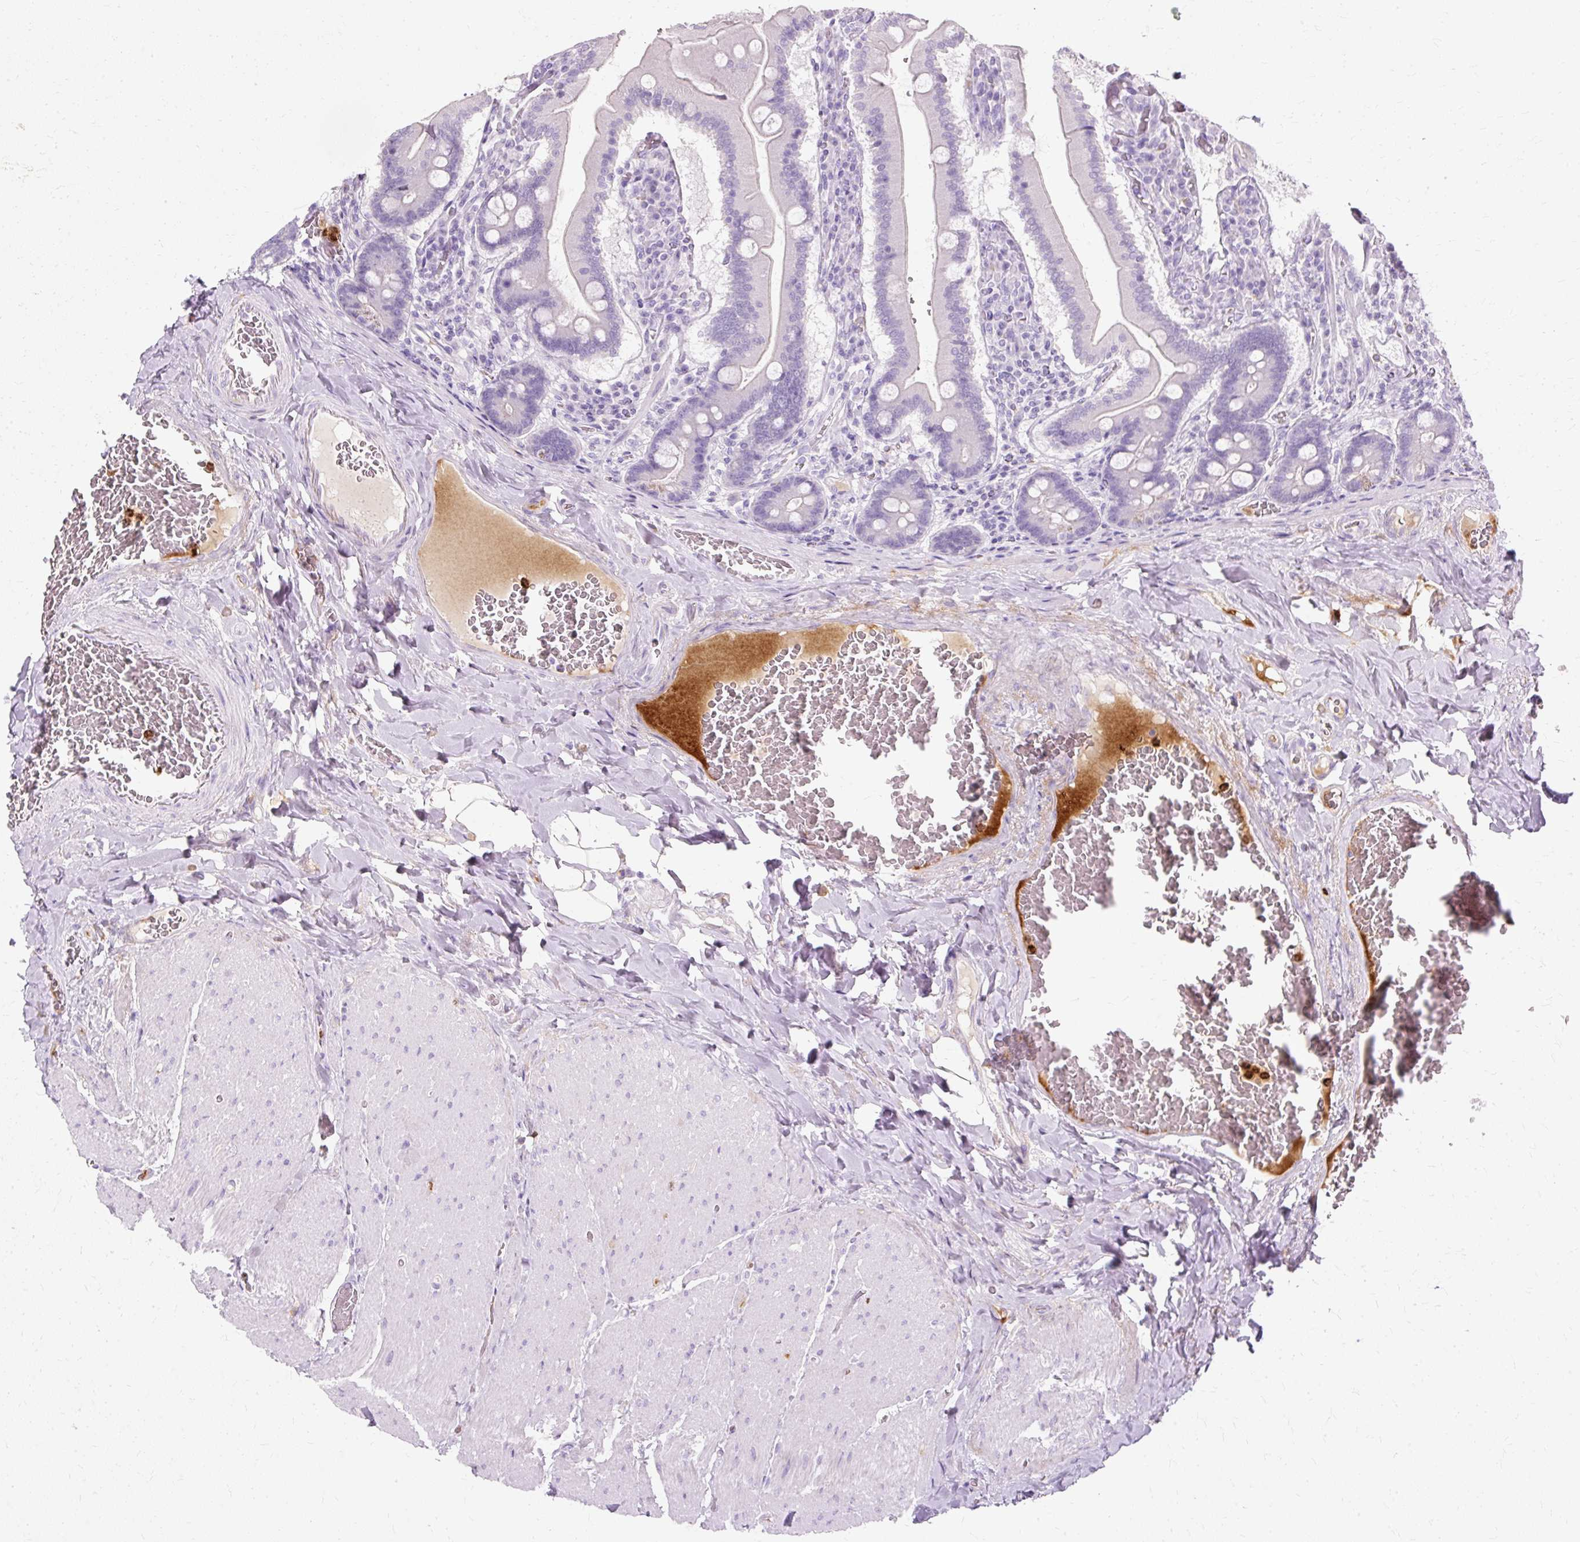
{"staining": {"intensity": "negative", "quantity": "none", "location": "none"}, "tissue": "duodenum", "cell_type": "Glandular cells", "image_type": "normal", "snomed": [{"axis": "morphology", "description": "Normal tissue, NOS"}, {"axis": "topography", "description": "Duodenum"}], "caption": "Immunohistochemistry (IHC) photomicrograph of benign duodenum stained for a protein (brown), which displays no positivity in glandular cells.", "gene": "DEFA1B", "patient": {"sex": "female", "age": 62}}